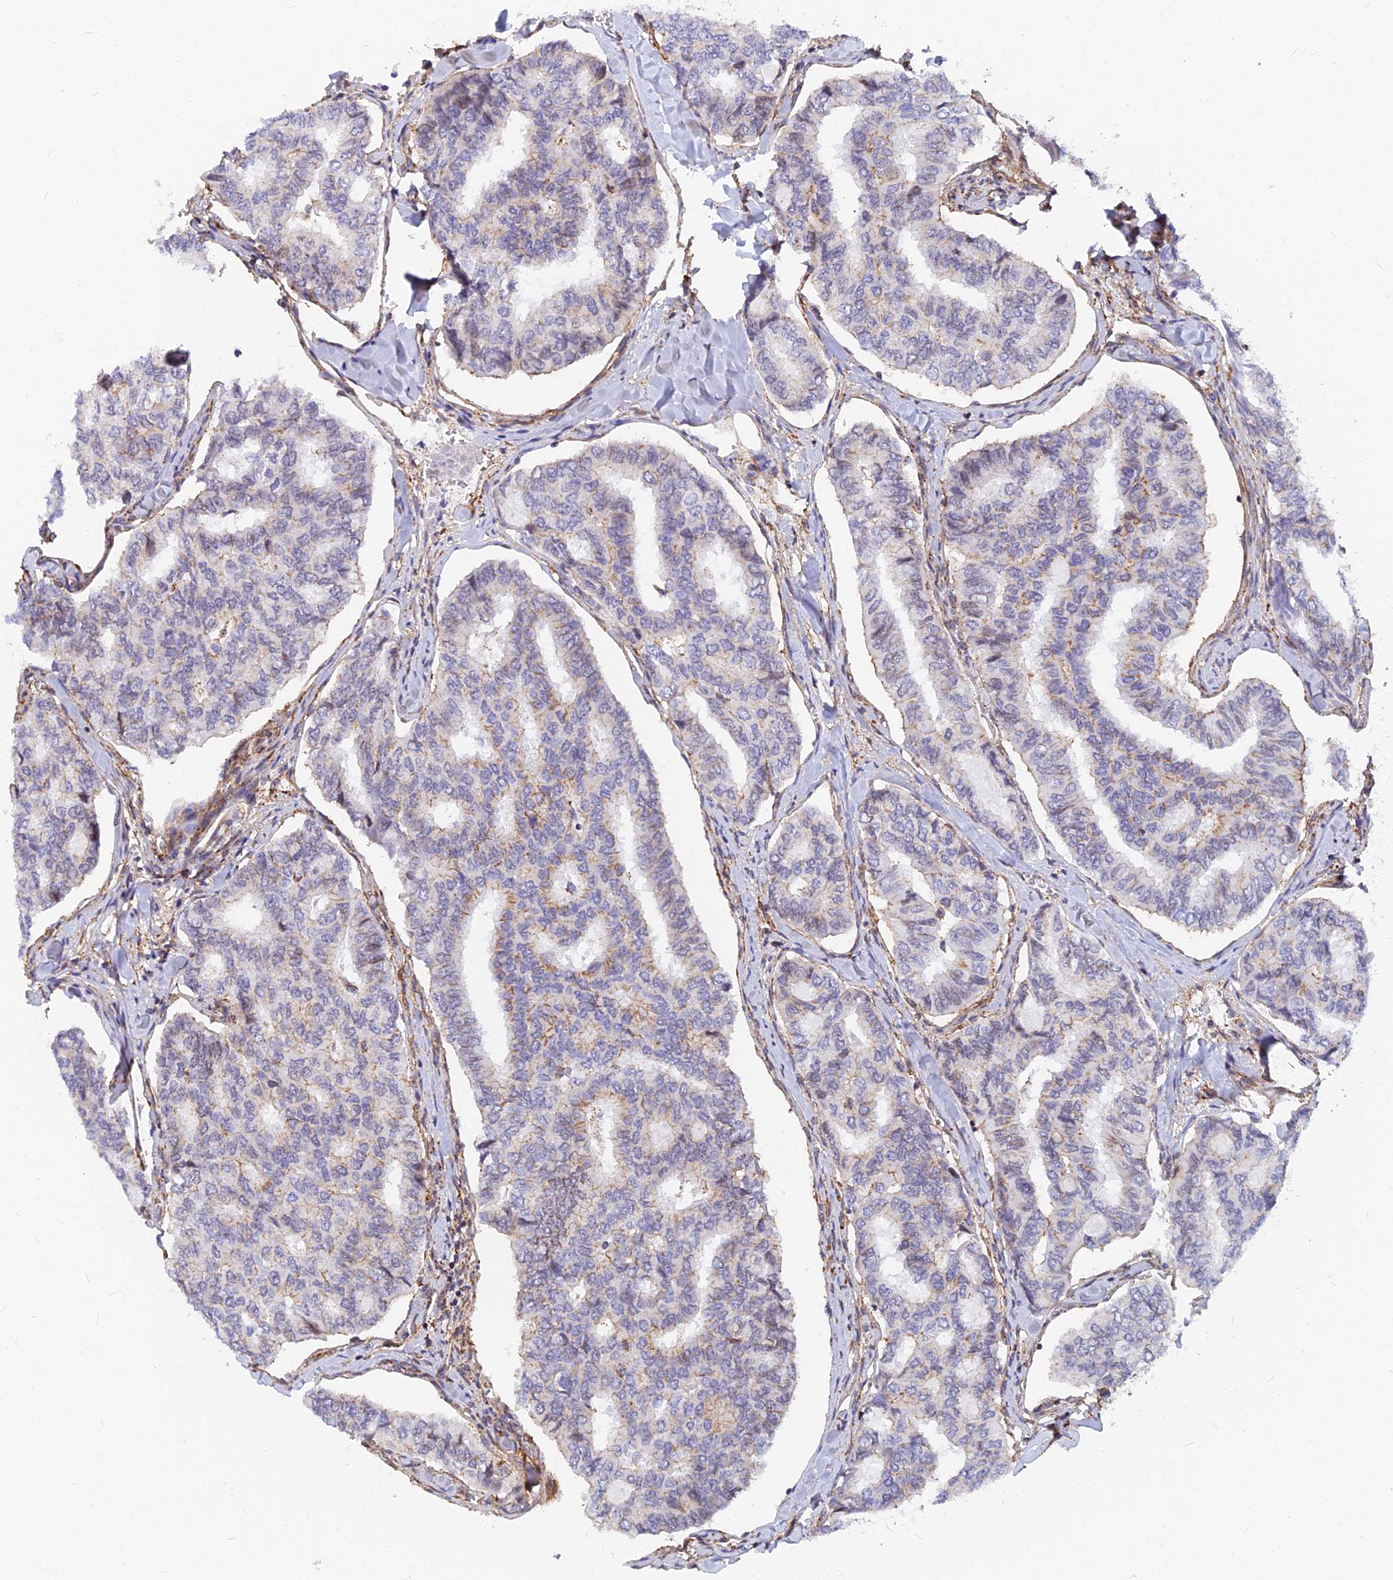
{"staining": {"intensity": "weak", "quantity": "<25%", "location": "cytoplasmic/membranous"}, "tissue": "thyroid cancer", "cell_type": "Tumor cells", "image_type": "cancer", "snomed": [{"axis": "morphology", "description": "Papillary adenocarcinoma, NOS"}, {"axis": "topography", "description": "Thyroid gland"}], "caption": "Thyroid papillary adenocarcinoma stained for a protein using IHC shows no expression tumor cells.", "gene": "VSTM2L", "patient": {"sex": "female", "age": 35}}